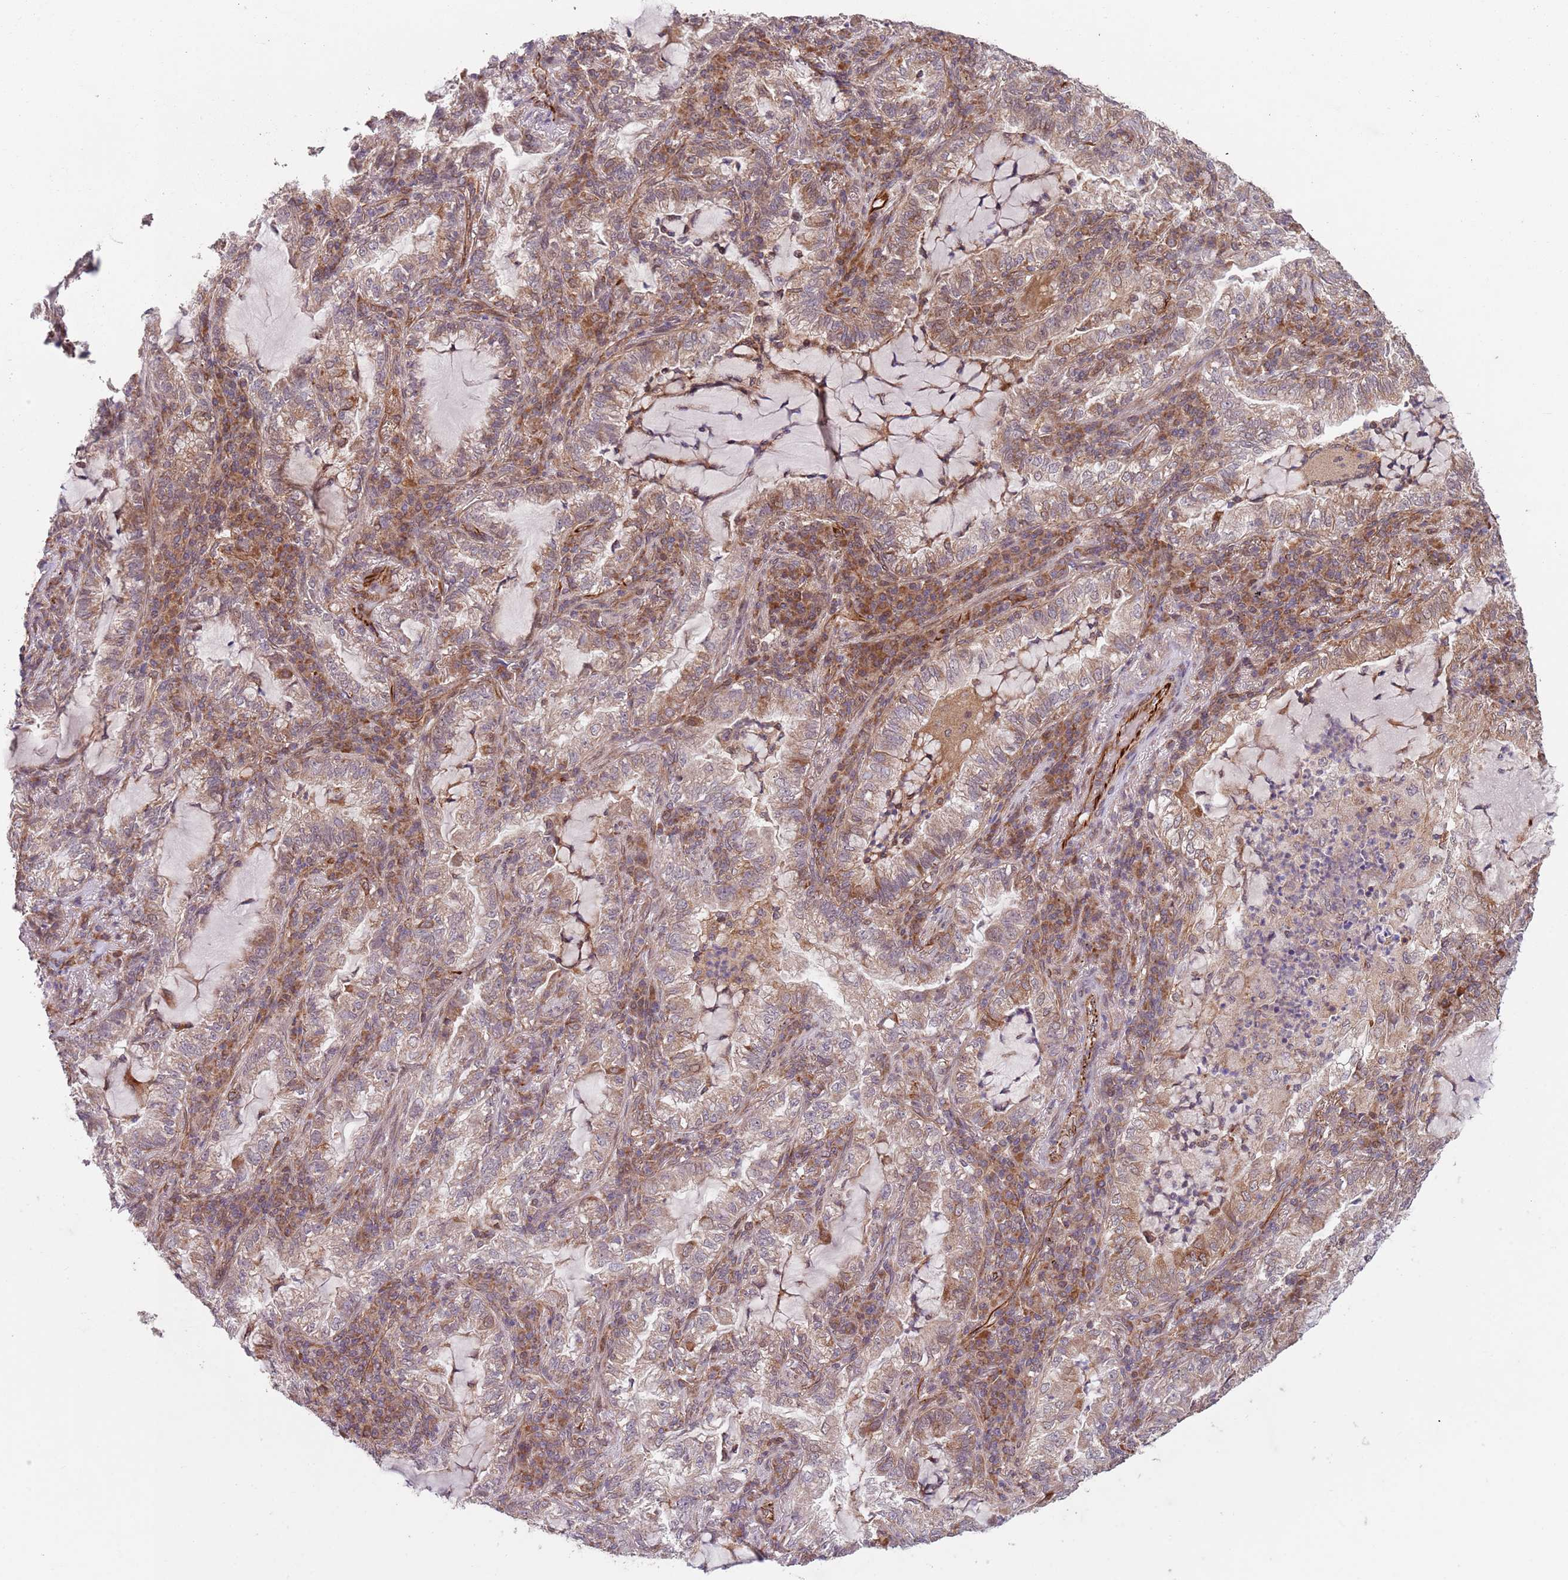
{"staining": {"intensity": "moderate", "quantity": ">75%", "location": "cytoplasmic/membranous"}, "tissue": "lung cancer", "cell_type": "Tumor cells", "image_type": "cancer", "snomed": [{"axis": "morphology", "description": "Adenocarcinoma, NOS"}, {"axis": "topography", "description": "Lung"}], "caption": "This histopathology image displays immunohistochemistry staining of adenocarcinoma (lung), with medium moderate cytoplasmic/membranous positivity in approximately >75% of tumor cells.", "gene": "CHD9", "patient": {"sex": "female", "age": 73}}